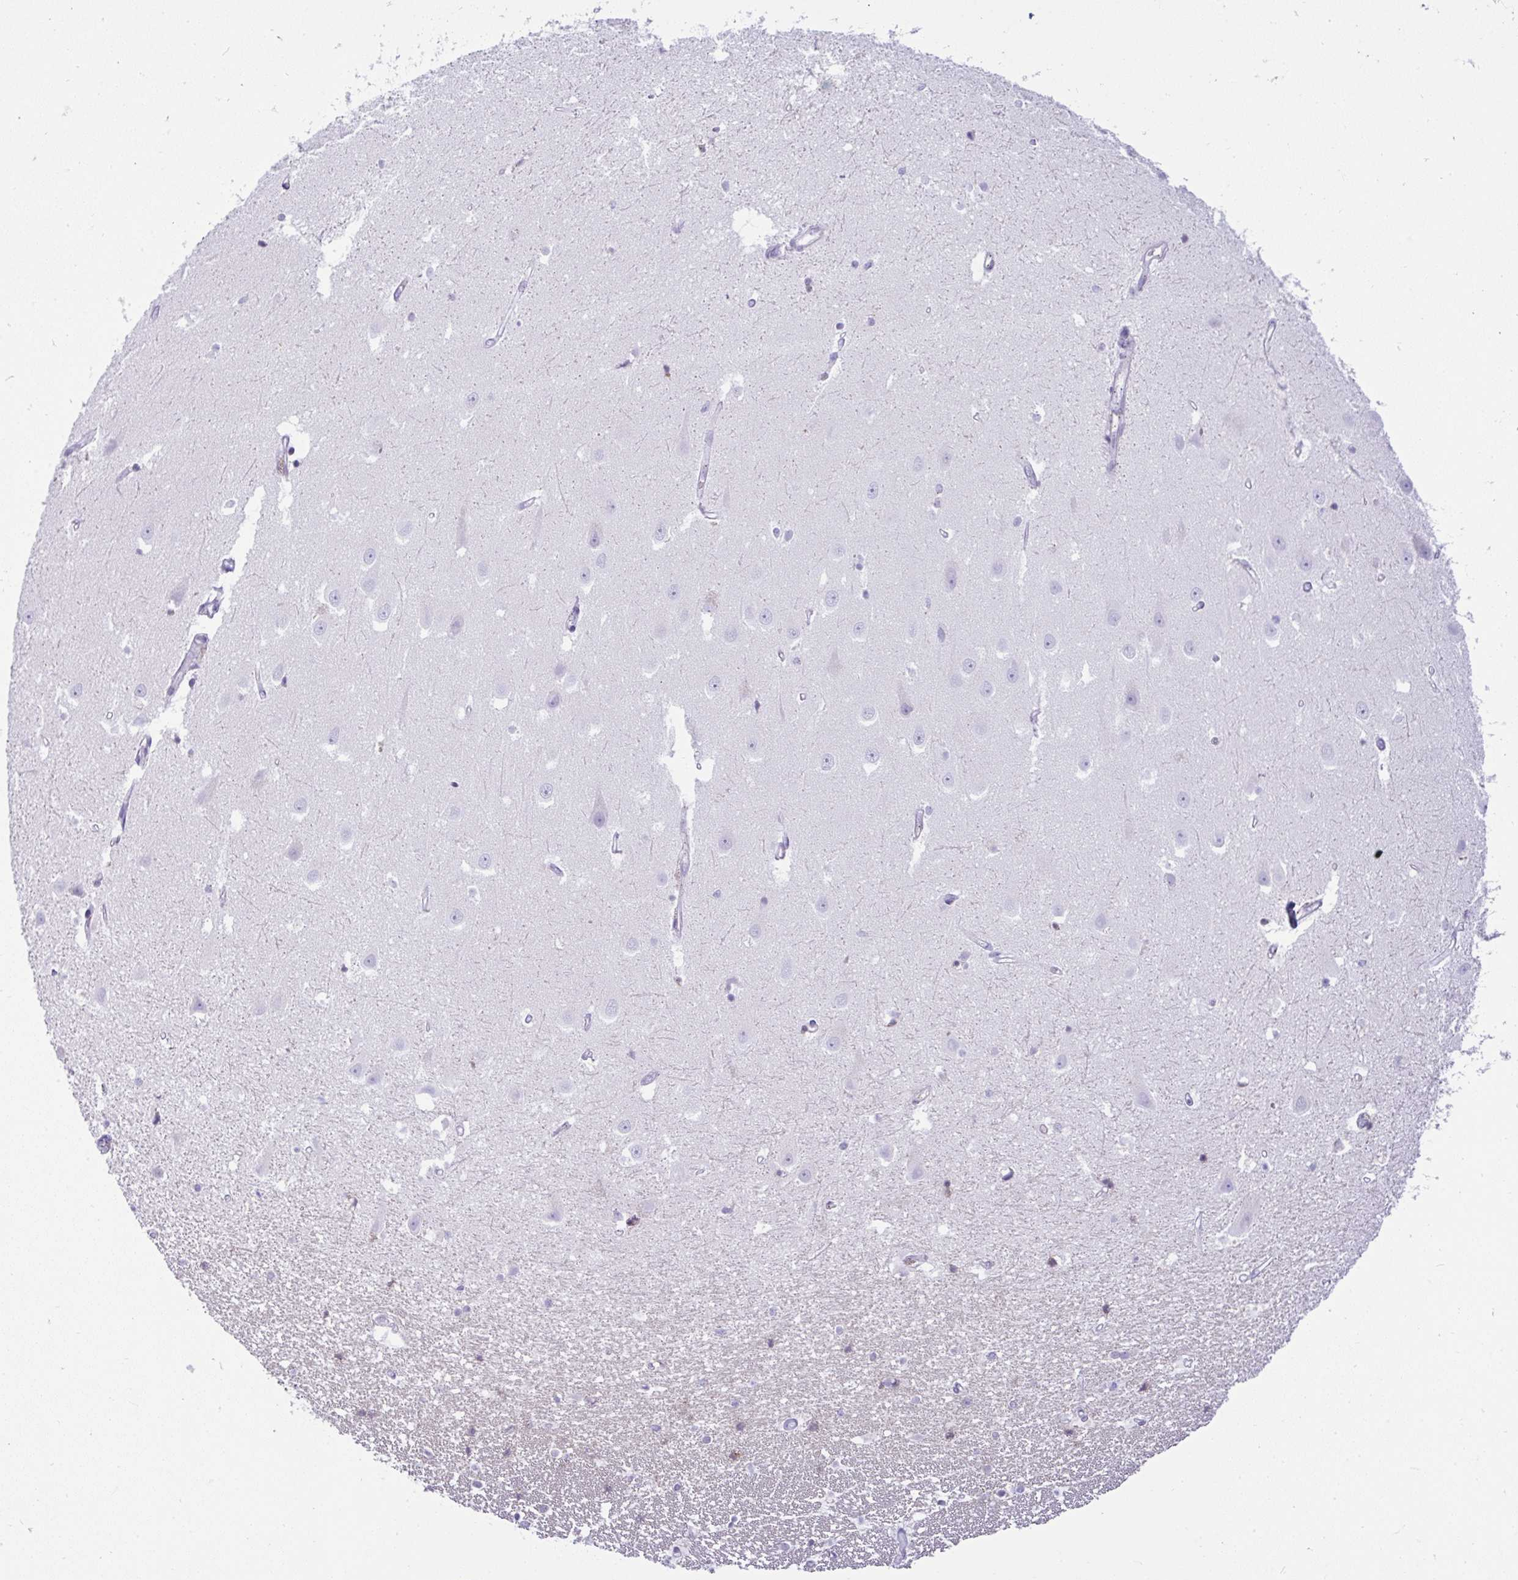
{"staining": {"intensity": "negative", "quantity": "none", "location": "none"}, "tissue": "hippocampus", "cell_type": "Glial cells", "image_type": "normal", "snomed": [{"axis": "morphology", "description": "Normal tissue, NOS"}, {"axis": "topography", "description": "Hippocampus"}], "caption": "An IHC photomicrograph of normal hippocampus is shown. There is no staining in glial cells of hippocampus.", "gene": "FAM177A1", "patient": {"sex": "male", "age": 63}}